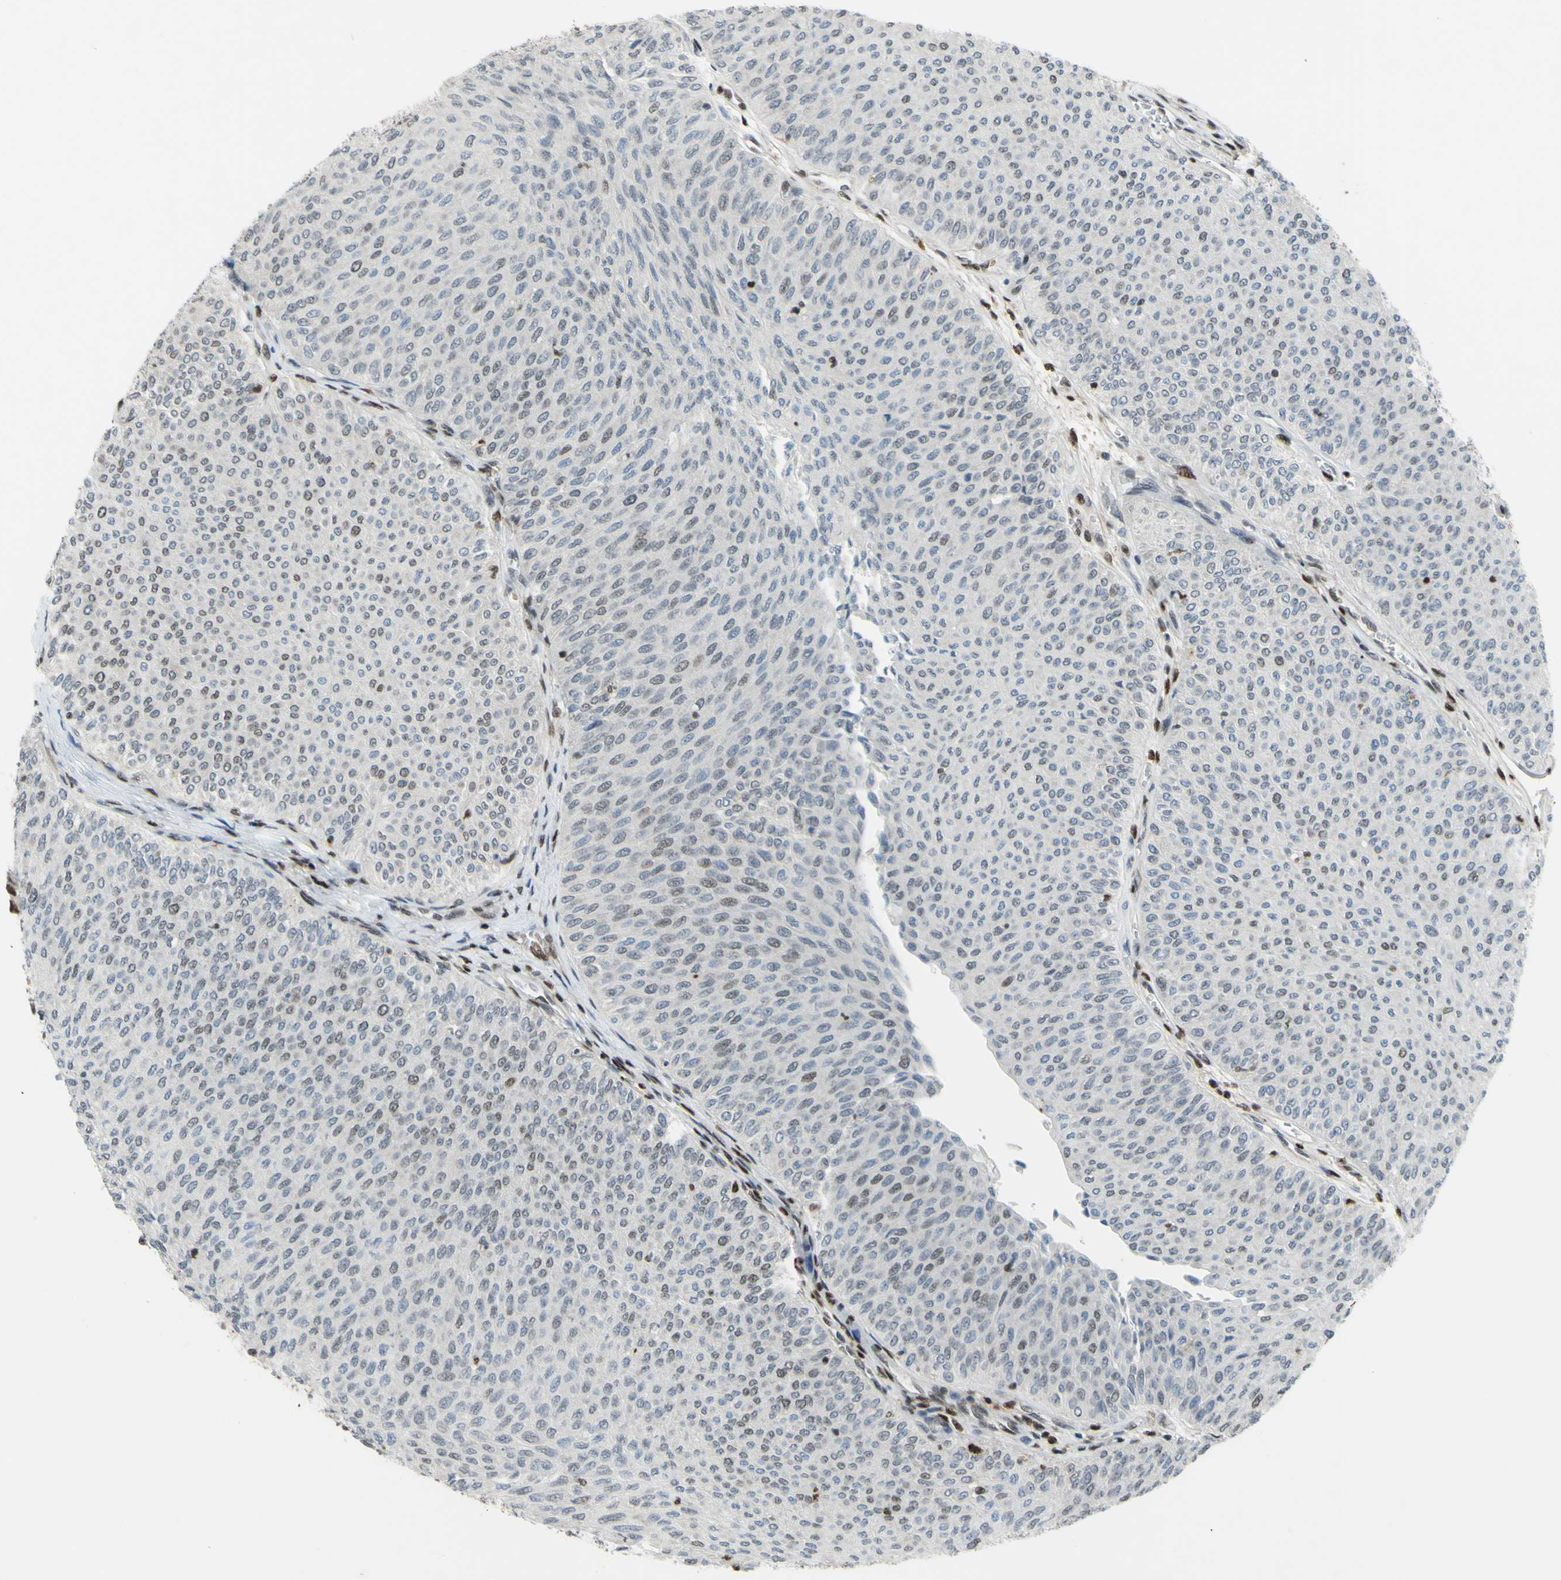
{"staining": {"intensity": "negative", "quantity": "none", "location": "none"}, "tissue": "urothelial cancer", "cell_type": "Tumor cells", "image_type": "cancer", "snomed": [{"axis": "morphology", "description": "Urothelial carcinoma, Low grade"}, {"axis": "topography", "description": "Urinary bladder"}], "caption": "Immunohistochemistry (IHC) photomicrograph of neoplastic tissue: urothelial cancer stained with DAB (3,3'-diaminobenzidine) reveals no significant protein staining in tumor cells. Nuclei are stained in blue.", "gene": "FKBP5", "patient": {"sex": "male", "age": 78}}